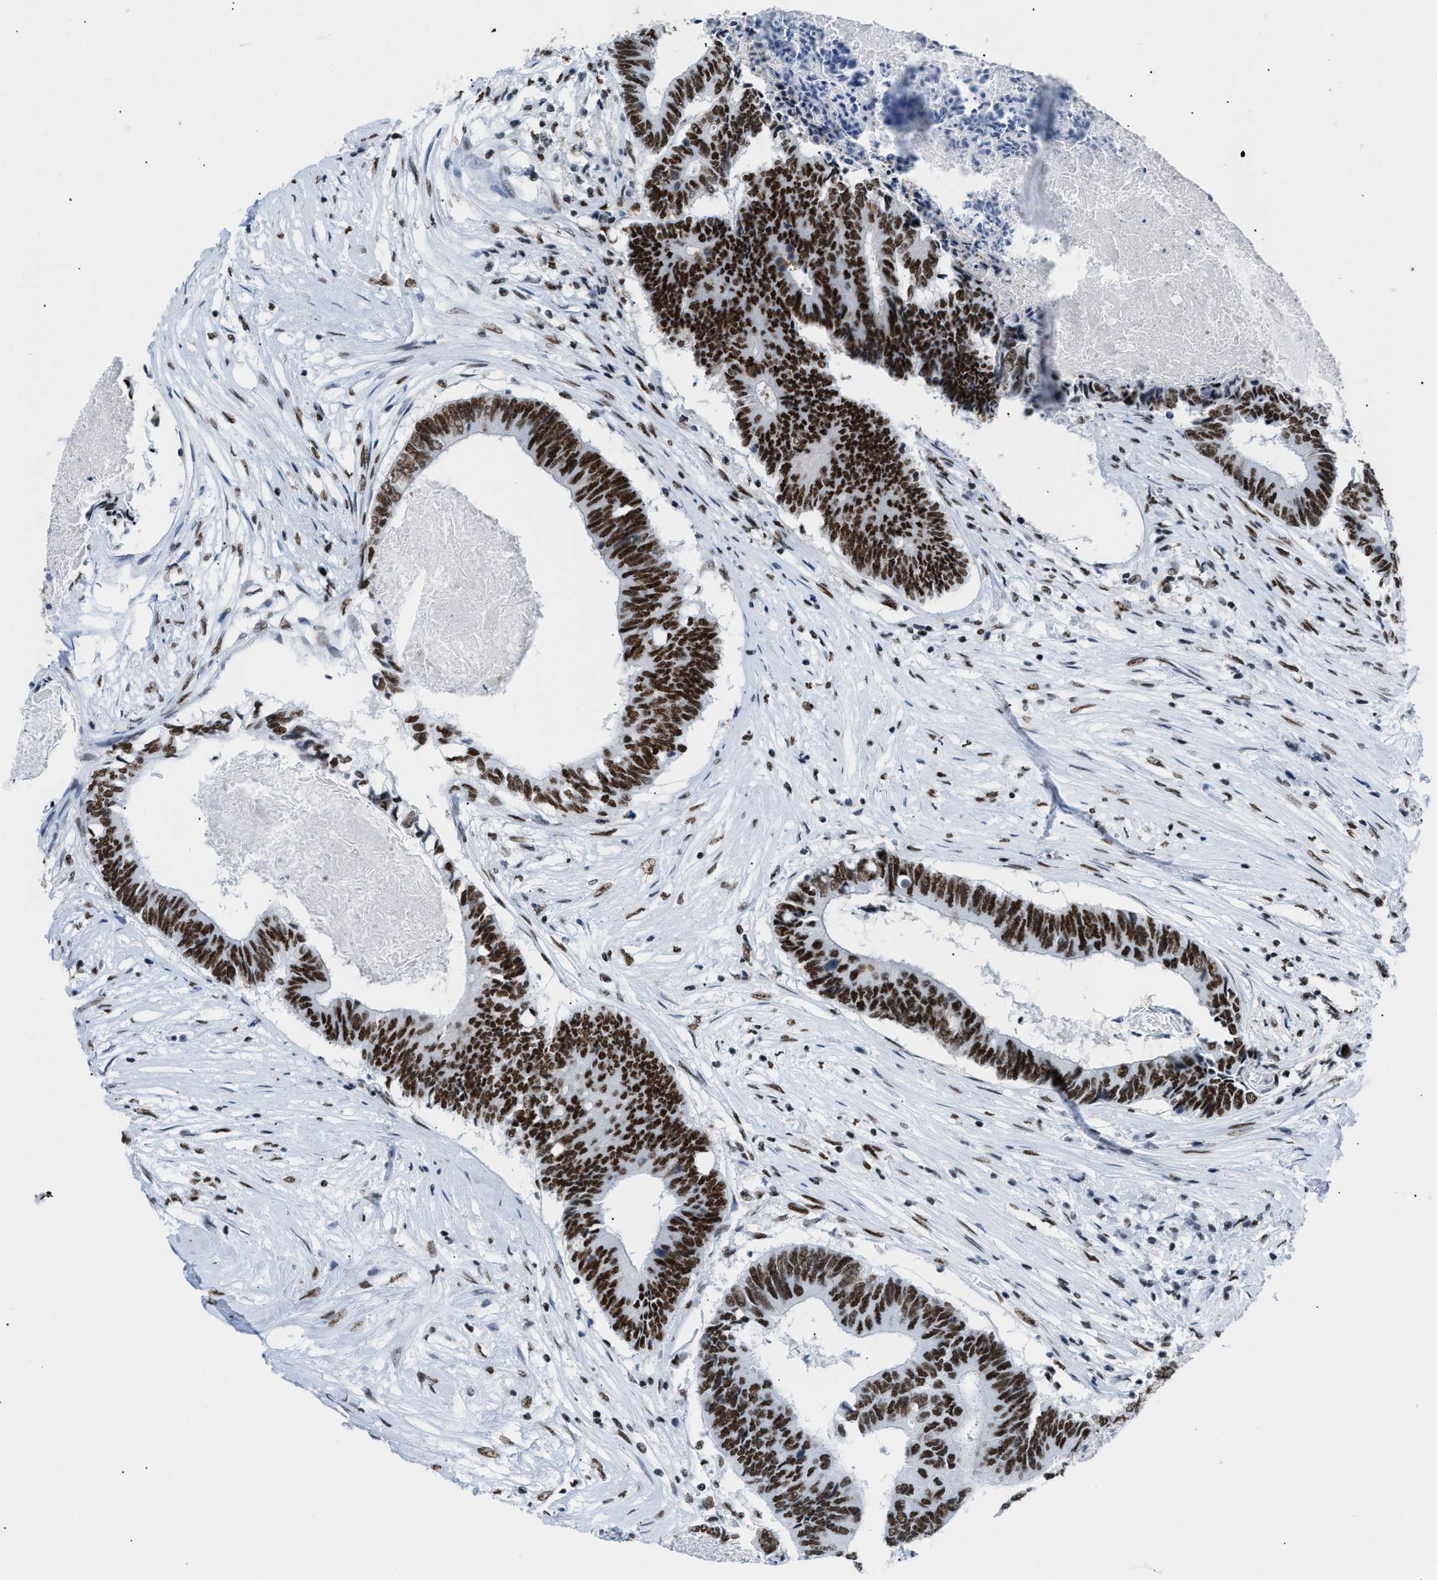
{"staining": {"intensity": "strong", "quantity": ">75%", "location": "nuclear"}, "tissue": "colorectal cancer", "cell_type": "Tumor cells", "image_type": "cancer", "snomed": [{"axis": "morphology", "description": "Adenocarcinoma, NOS"}, {"axis": "topography", "description": "Rectum"}], "caption": "Immunohistochemical staining of human colorectal adenocarcinoma displays strong nuclear protein expression in approximately >75% of tumor cells. The protein is shown in brown color, while the nuclei are stained blue.", "gene": "CCAR2", "patient": {"sex": "male", "age": 63}}